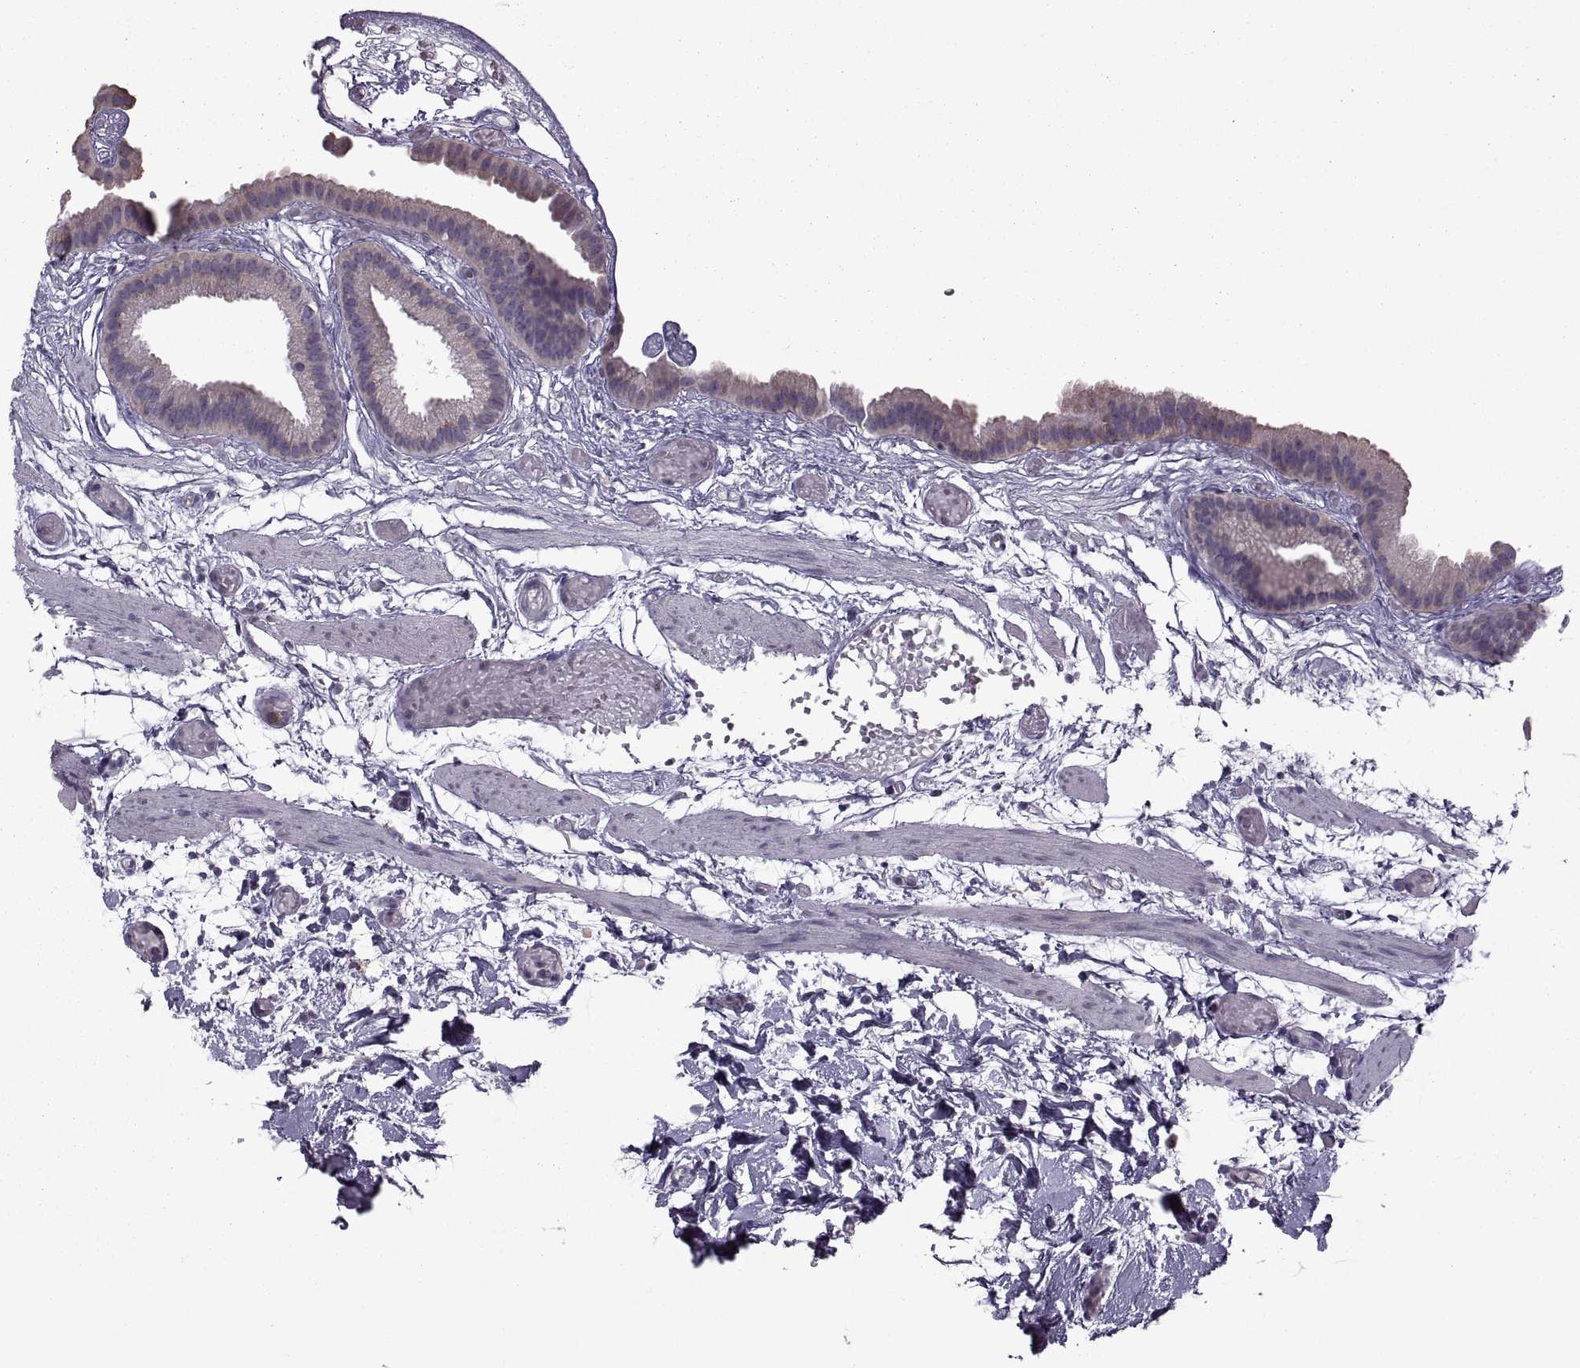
{"staining": {"intensity": "weak", "quantity": "25%-75%", "location": "cytoplasmic/membranous"}, "tissue": "gallbladder", "cell_type": "Glandular cells", "image_type": "normal", "snomed": [{"axis": "morphology", "description": "Normal tissue, NOS"}, {"axis": "topography", "description": "Gallbladder"}], "caption": "Gallbladder stained for a protein demonstrates weak cytoplasmic/membranous positivity in glandular cells. Using DAB (brown) and hematoxylin (blue) stains, captured at high magnification using brightfield microscopy.", "gene": "PABPC1", "patient": {"sex": "female", "age": 45}}